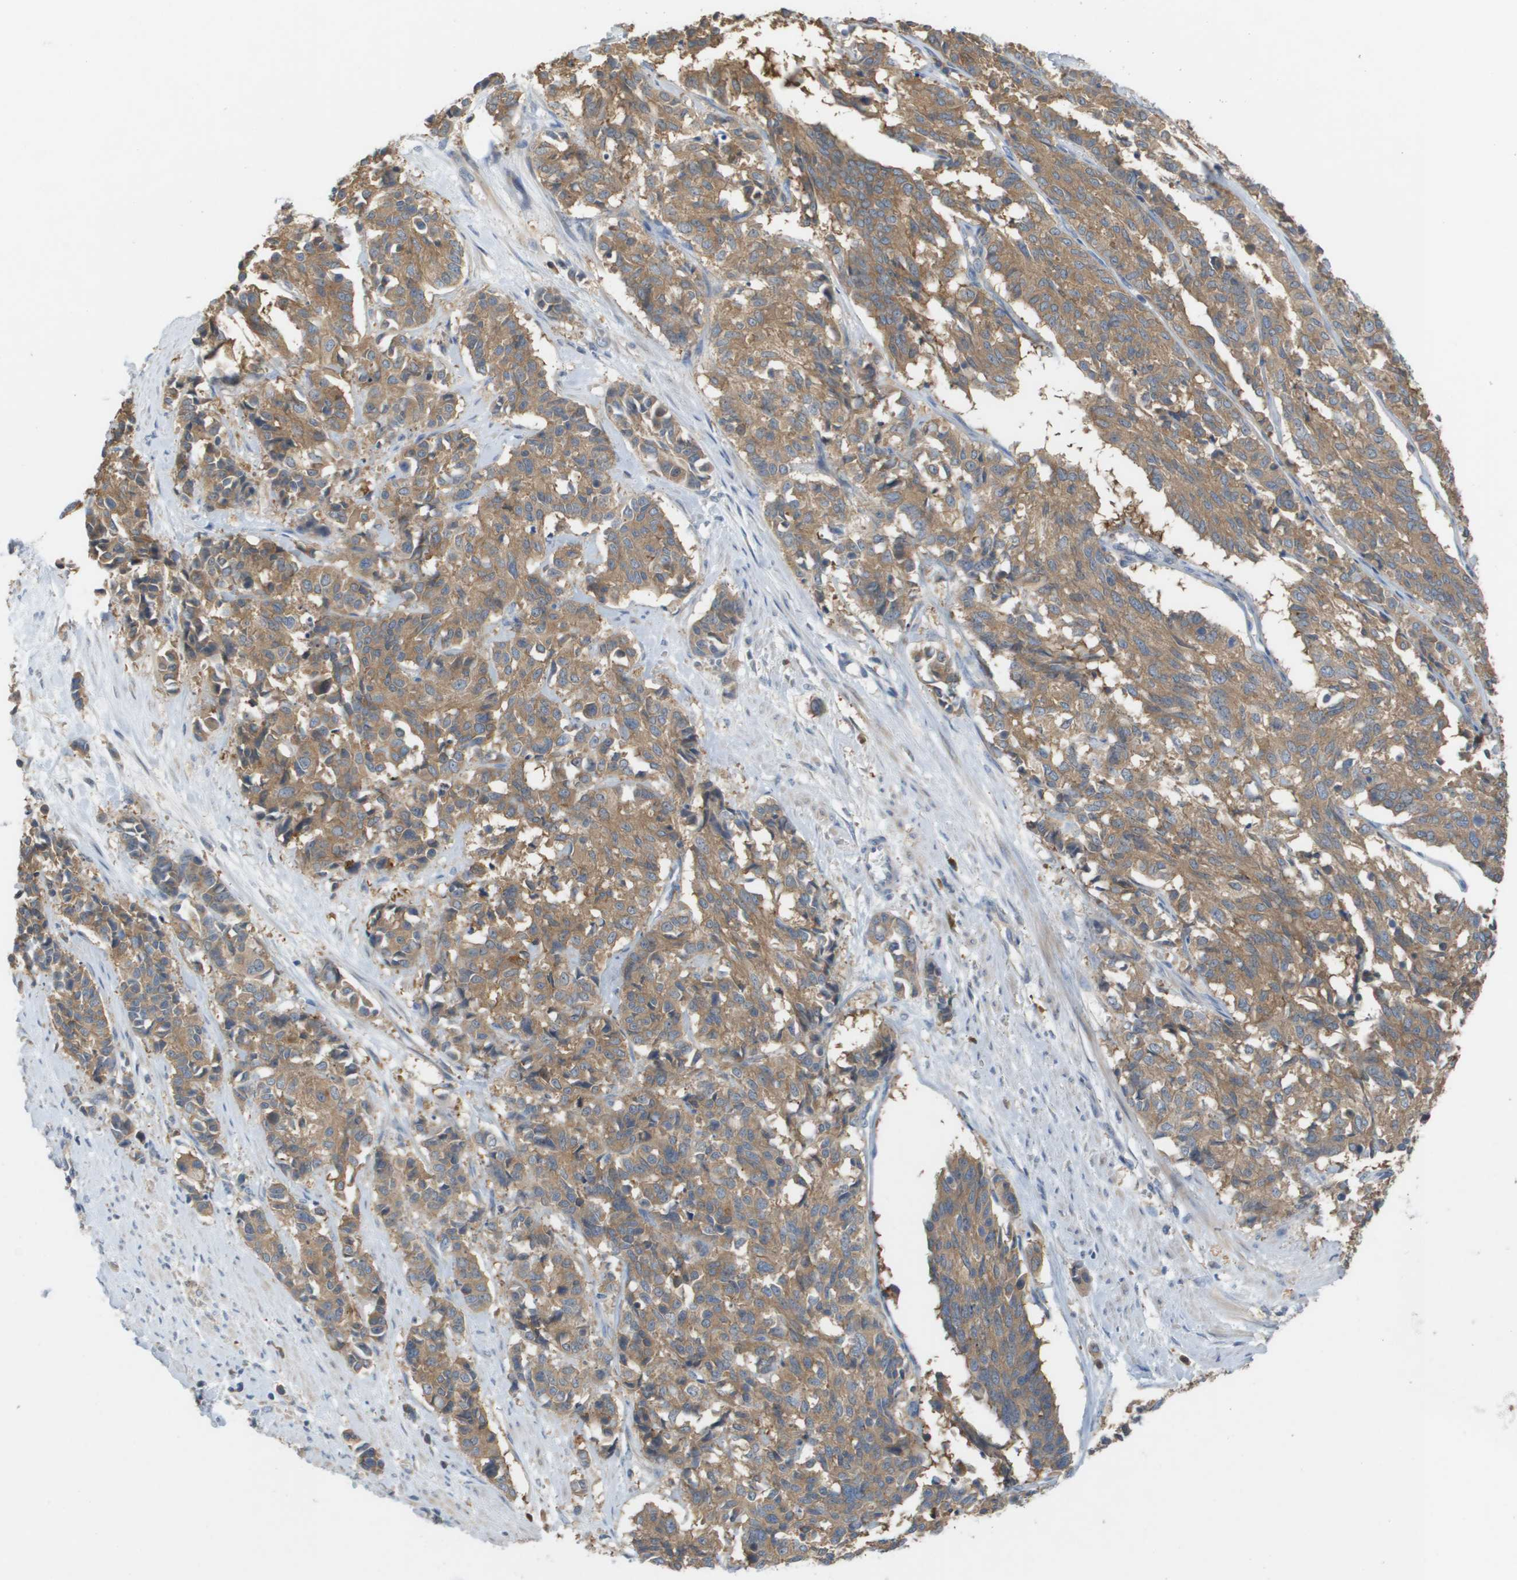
{"staining": {"intensity": "moderate", "quantity": ">75%", "location": "cytoplasmic/membranous"}, "tissue": "cervical cancer", "cell_type": "Tumor cells", "image_type": "cancer", "snomed": [{"axis": "morphology", "description": "Squamous cell carcinoma, NOS"}, {"axis": "topography", "description": "Cervix"}], "caption": "Tumor cells exhibit moderate cytoplasmic/membranous expression in approximately >75% of cells in cervical cancer.", "gene": "UBA5", "patient": {"sex": "female", "age": 35}}